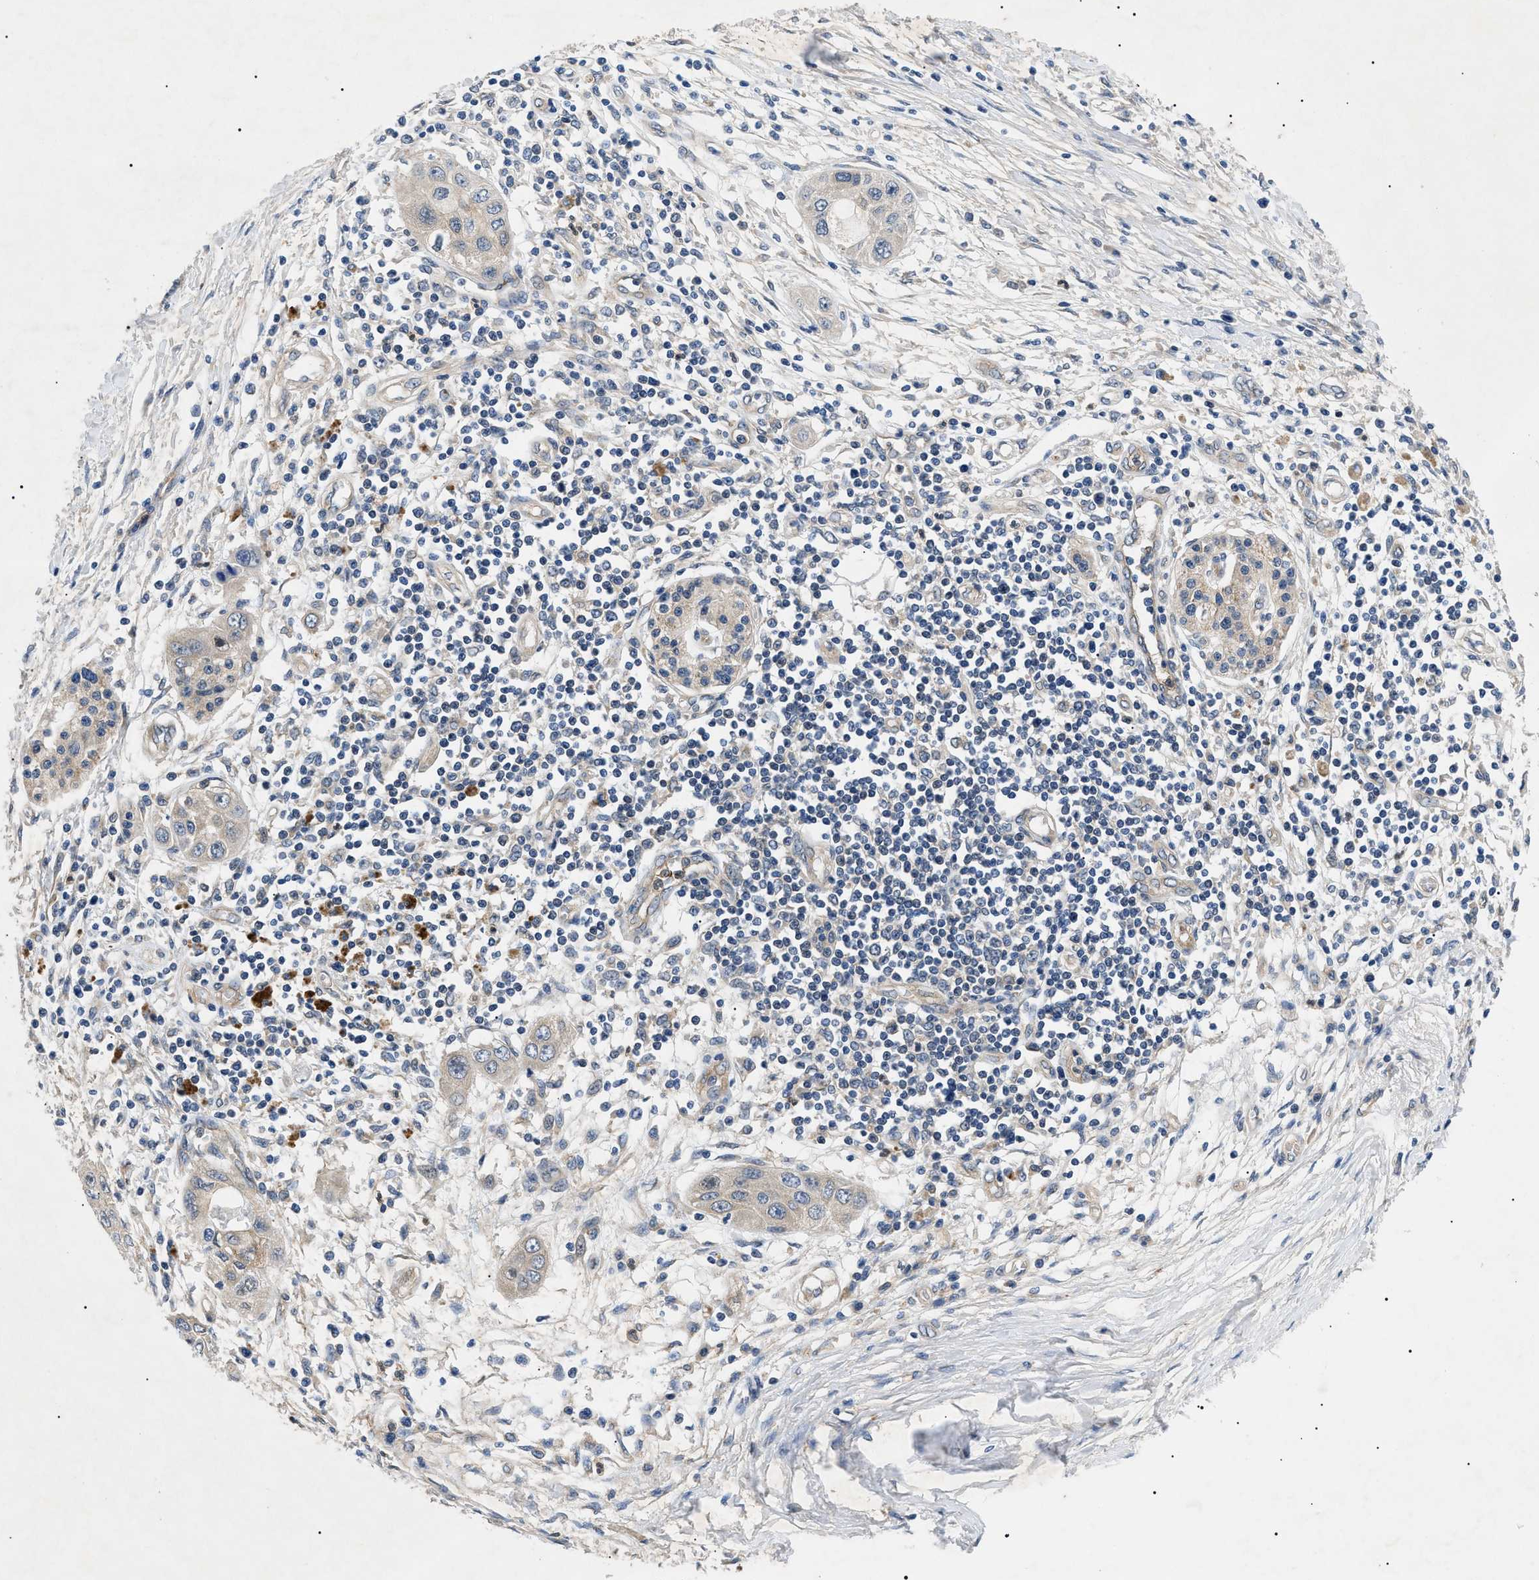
{"staining": {"intensity": "weak", "quantity": "<25%", "location": "cytoplasmic/membranous"}, "tissue": "pancreatic cancer", "cell_type": "Tumor cells", "image_type": "cancer", "snomed": [{"axis": "morphology", "description": "Adenocarcinoma, NOS"}, {"axis": "topography", "description": "Pancreas"}], "caption": "Pancreatic cancer (adenocarcinoma) stained for a protein using IHC demonstrates no staining tumor cells.", "gene": "RIPK1", "patient": {"sex": "female", "age": 70}}